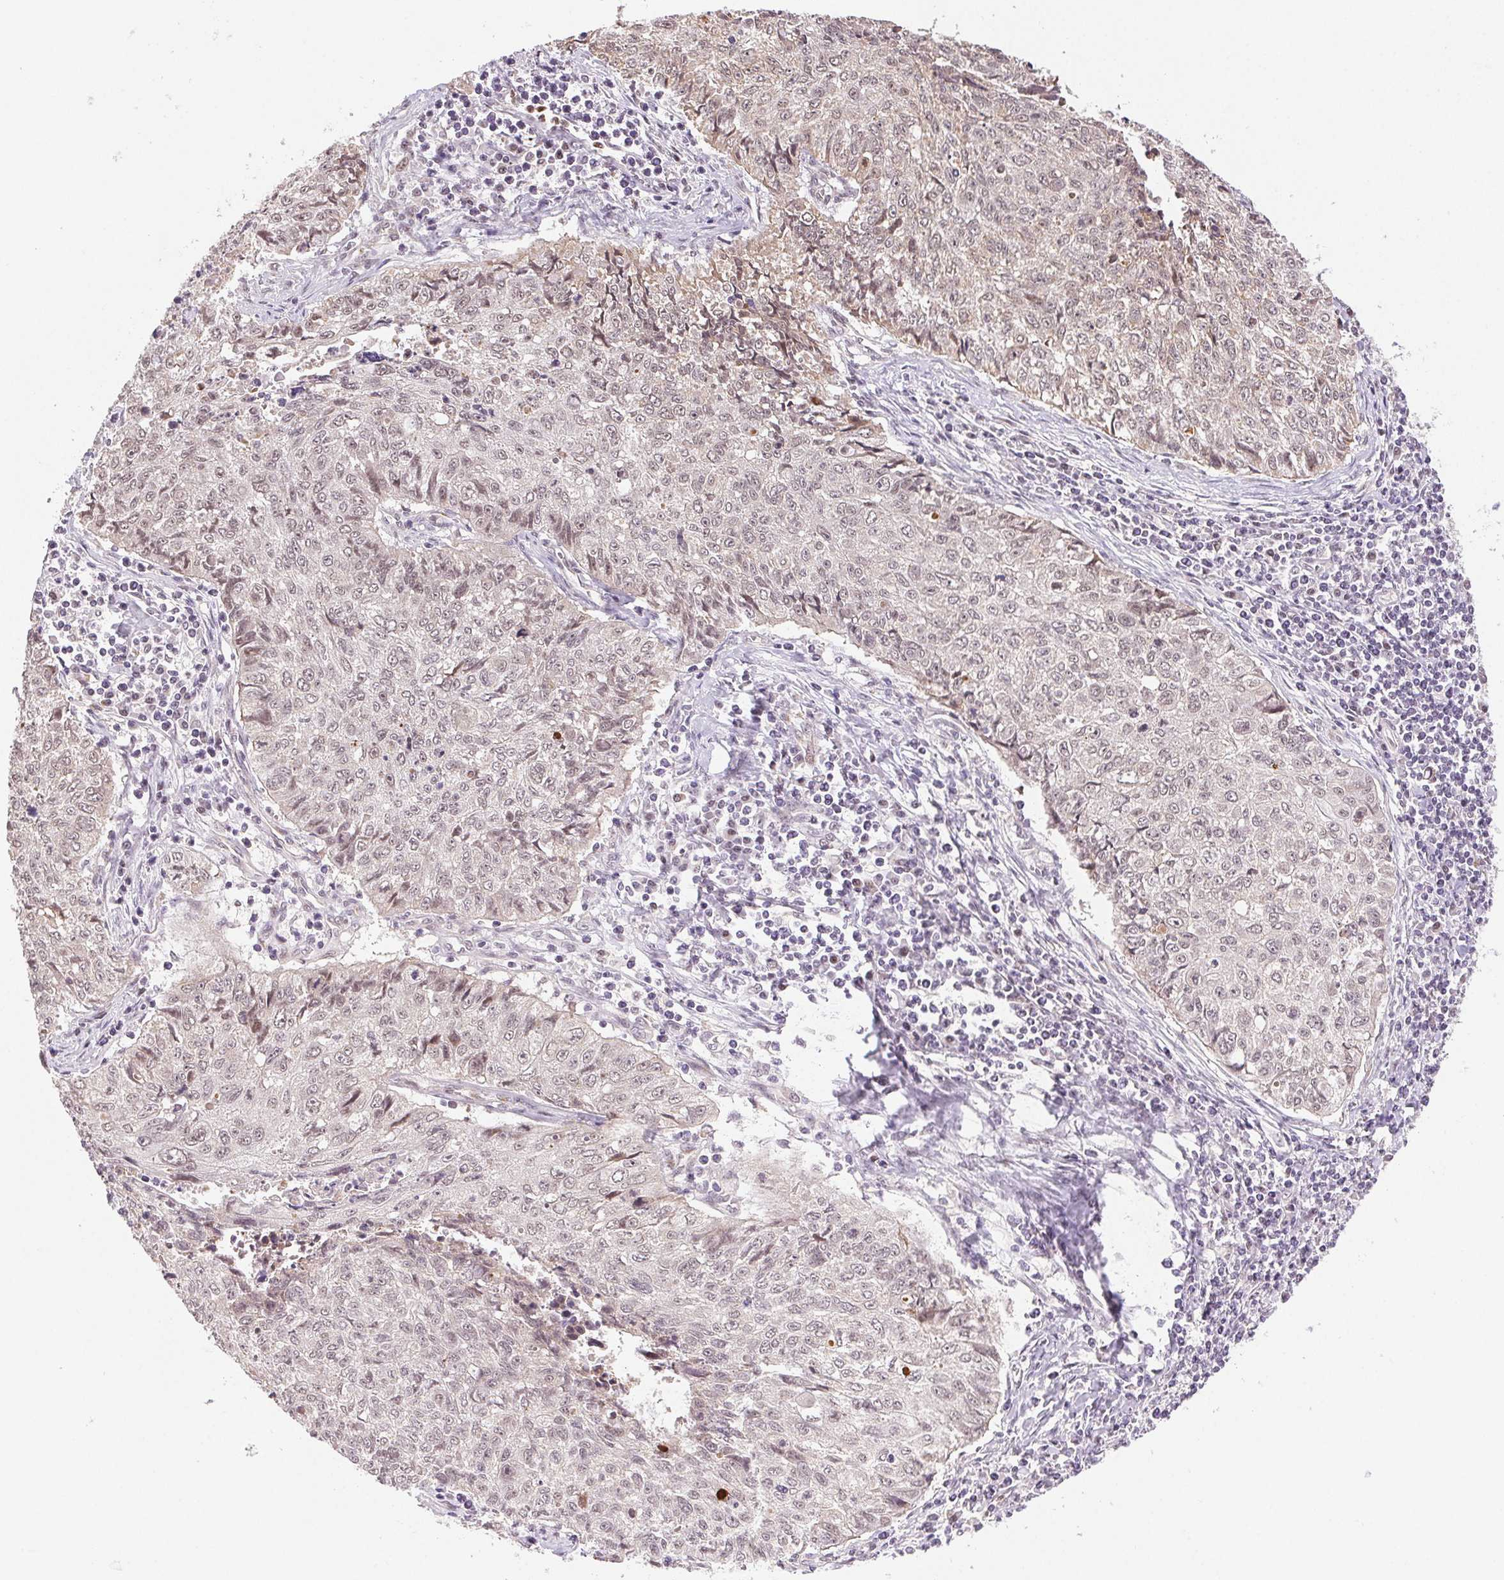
{"staining": {"intensity": "weak", "quantity": "25%-75%", "location": "nuclear"}, "tissue": "lung cancer", "cell_type": "Tumor cells", "image_type": "cancer", "snomed": [{"axis": "morphology", "description": "Normal morphology"}, {"axis": "morphology", "description": "Aneuploidy"}, {"axis": "morphology", "description": "Squamous cell carcinoma, NOS"}, {"axis": "topography", "description": "Lymph node"}, {"axis": "topography", "description": "Lung"}], "caption": "Immunohistochemistry micrograph of lung cancer (squamous cell carcinoma) stained for a protein (brown), which exhibits low levels of weak nuclear positivity in approximately 25%-75% of tumor cells.", "gene": "GRHL3", "patient": {"sex": "female", "age": 76}}